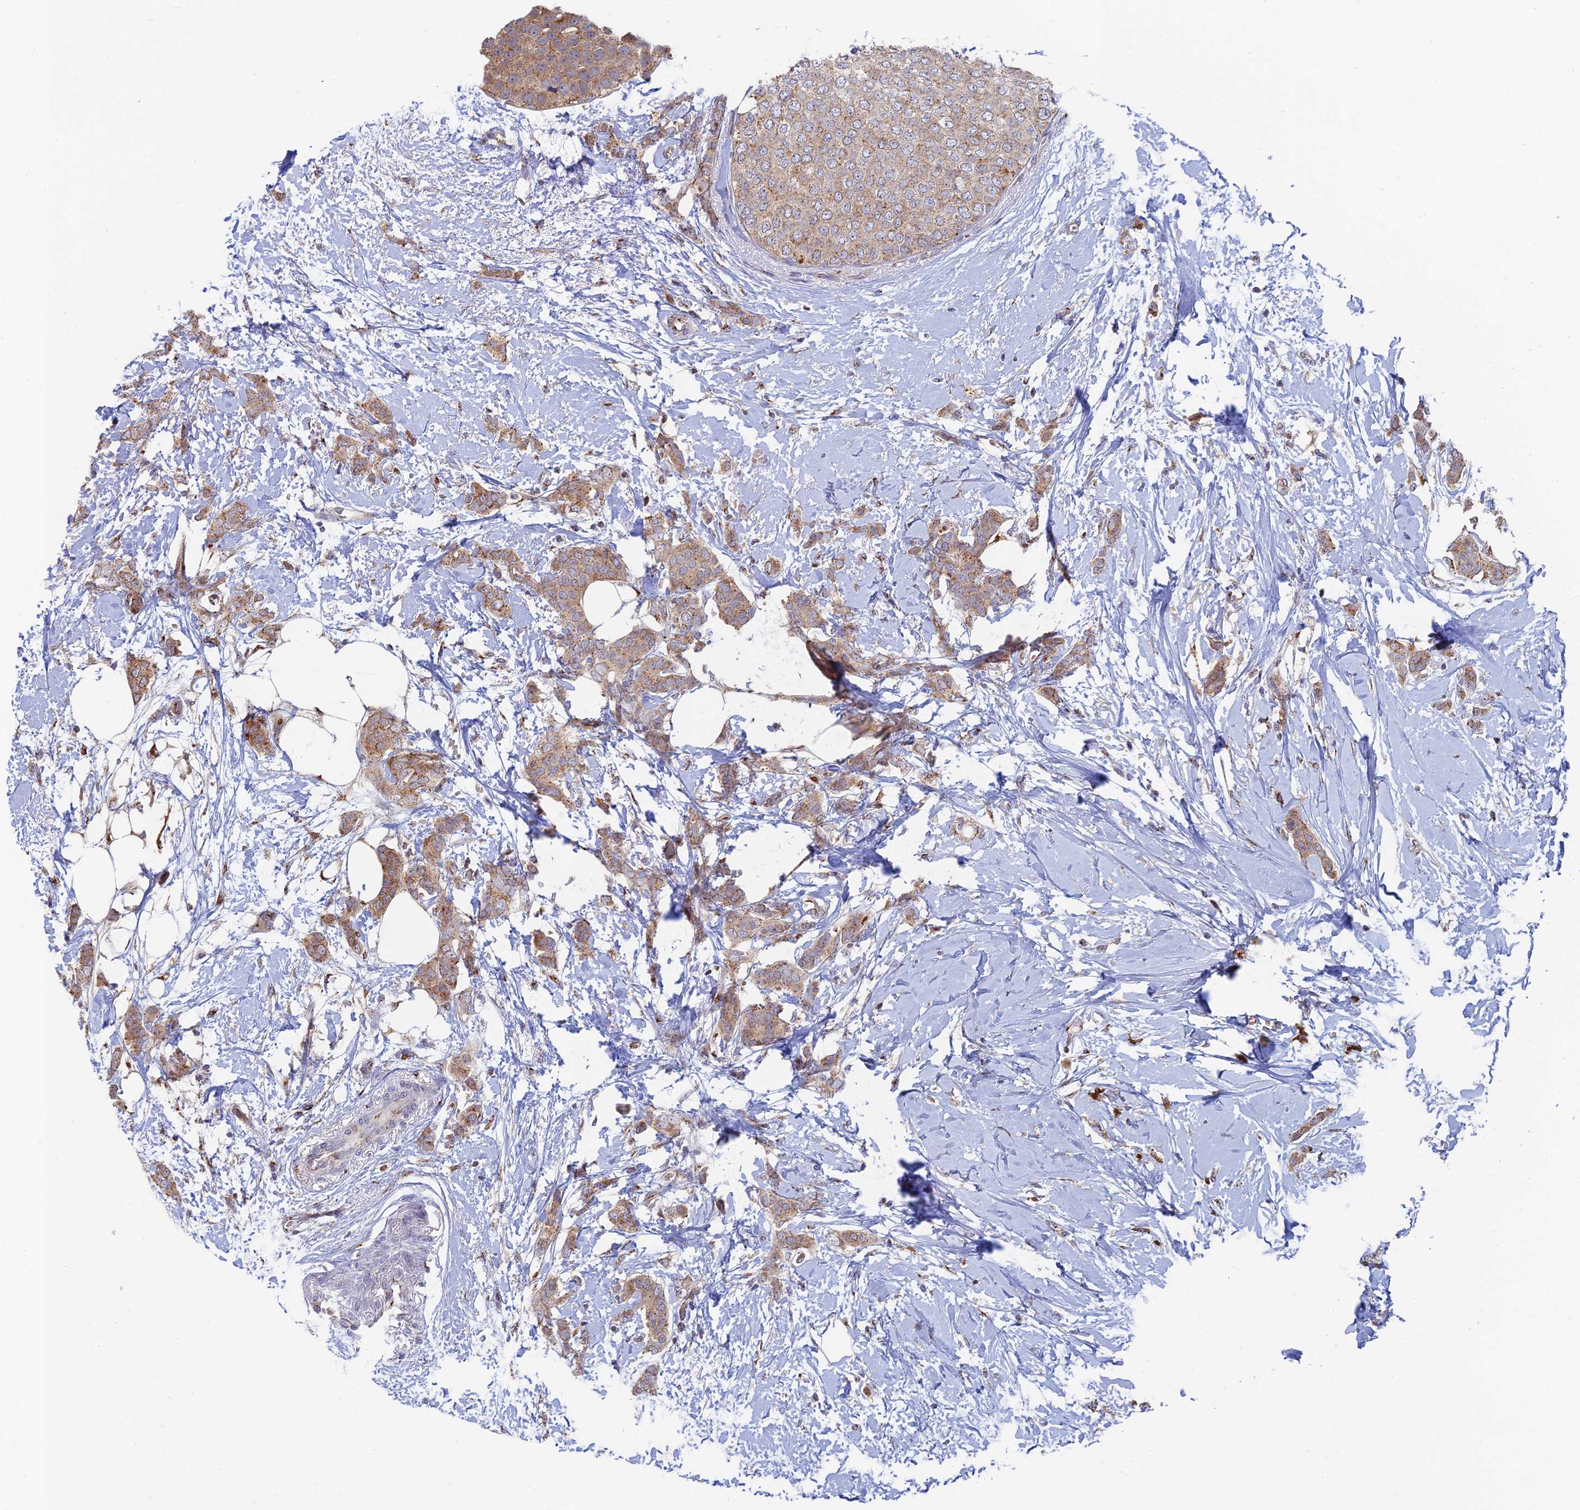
{"staining": {"intensity": "moderate", "quantity": ">75%", "location": "cytoplasmic/membranous"}, "tissue": "breast cancer", "cell_type": "Tumor cells", "image_type": "cancer", "snomed": [{"axis": "morphology", "description": "Duct carcinoma"}, {"axis": "topography", "description": "Breast"}], "caption": "Breast cancer stained for a protein (brown) reveals moderate cytoplasmic/membranous positive staining in about >75% of tumor cells.", "gene": "HS2ST1", "patient": {"sex": "female", "age": 72}}